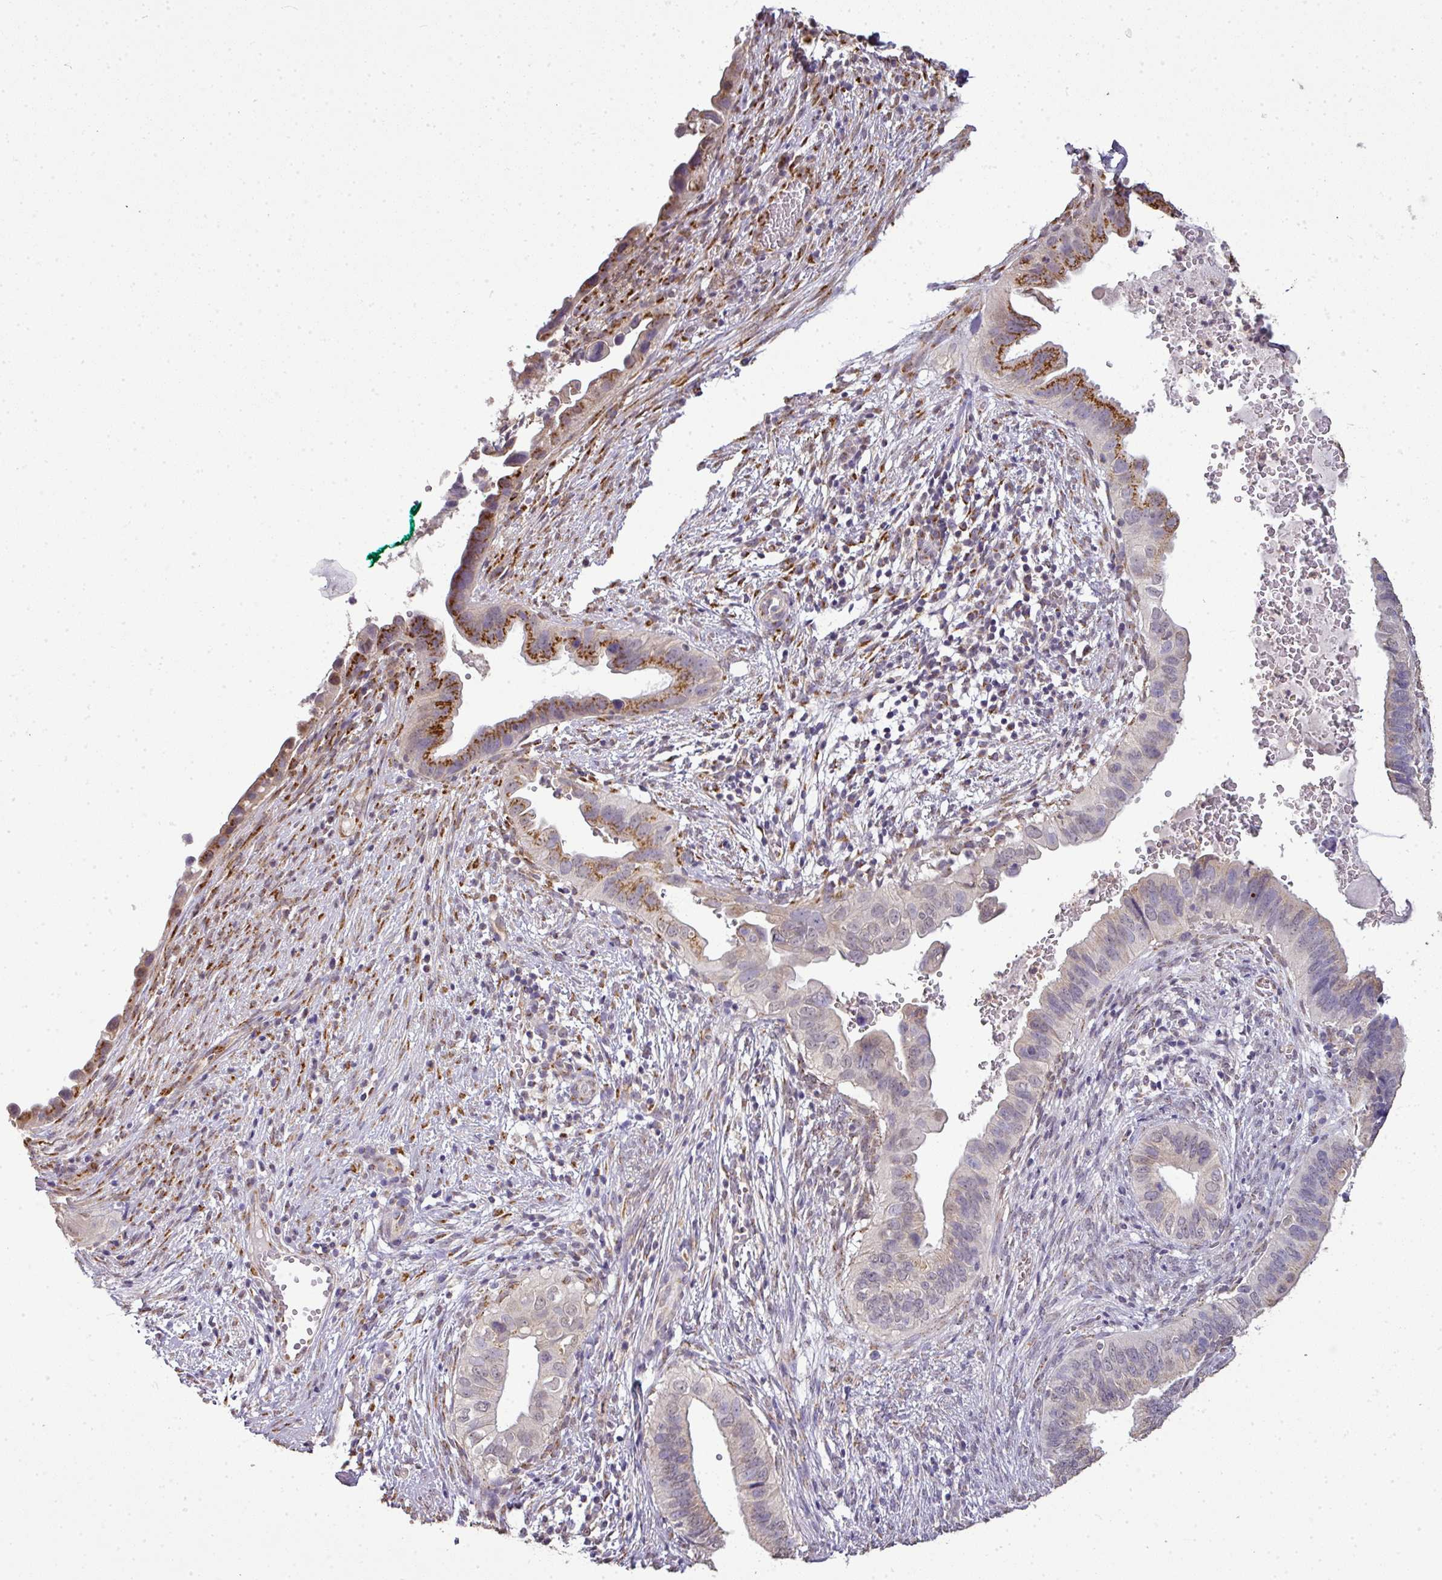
{"staining": {"intensity": "moderate", "quantity": ">75%", "location": "cytoplasmic/membranous"}, "tissue": "cervical cancer", "cell_type": "Tumor cells", "image_type": "cancer", "snomed": [{"axis": "morphology", "description": "Adenocarcinoma, NOS"}, {"axis": "topography", "description": "Cervix"}], "caption": "Human cervical cancer stained with a protein marker displays moderate staining in tumor cells.", "gene": "JPH2", "patient": {"sex": "female", "age": 42}}